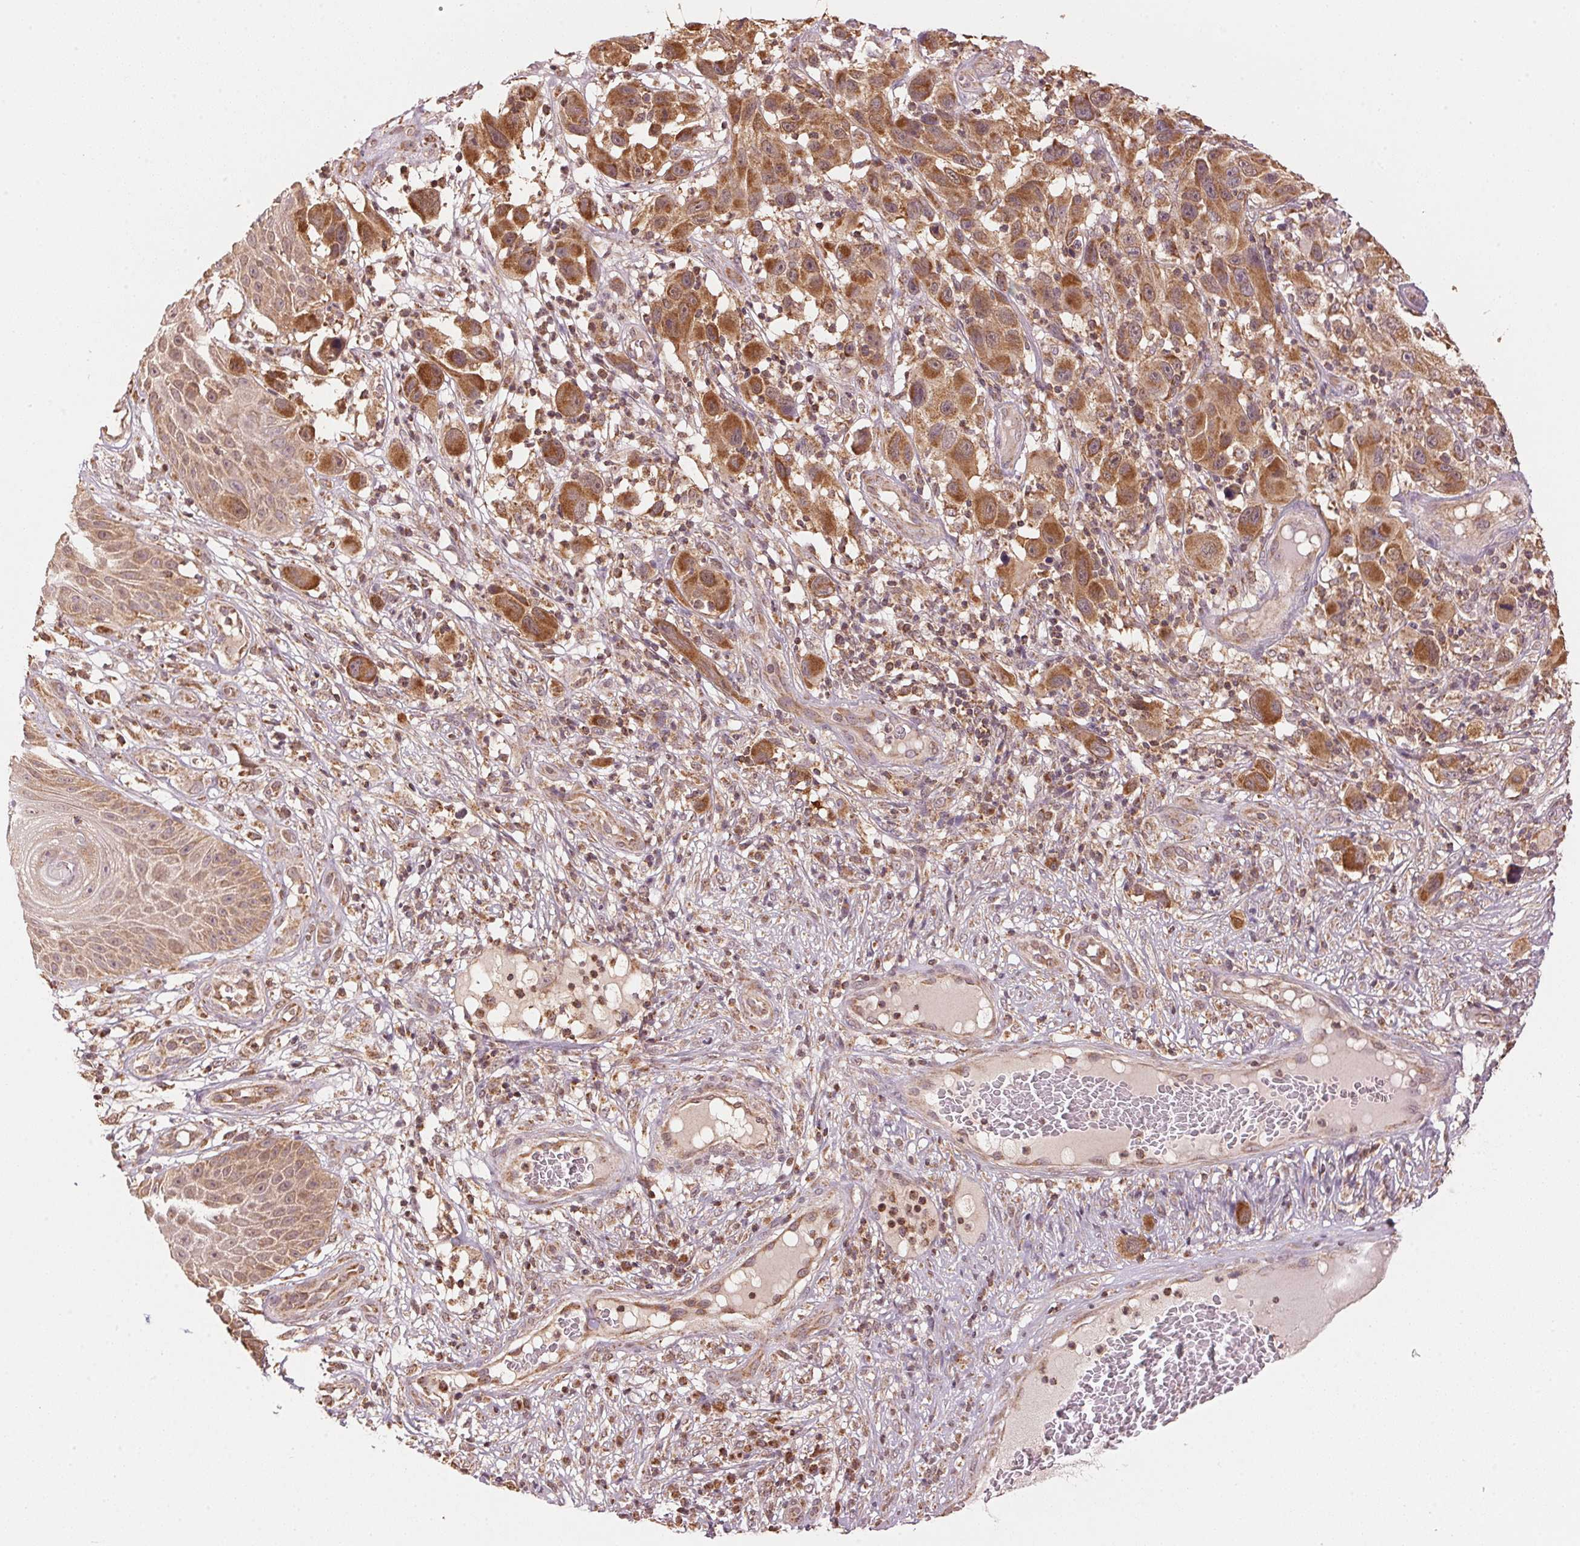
{"staining": {"intensity": "strong", "quantity": ">75%", "location": "cytoplasmic/membranous"}, "tissue": "melanoma", "cell_type": "Tumor cells", "image_type": "cancer", "snomed": [{"axis": "morphology", "description": "Malignant melanoma, NOS"}, {"axis": "topography", "description": "Skin"}], "caption": "There is high levels of strong cytoplasmic/membranous positivity in tumor cells of malignant melanoma, as demonstrated by immunohistochemical staining (brown color).", "gene": "ARHGAP6", "patient": {"sex": "male", "age": 53}}